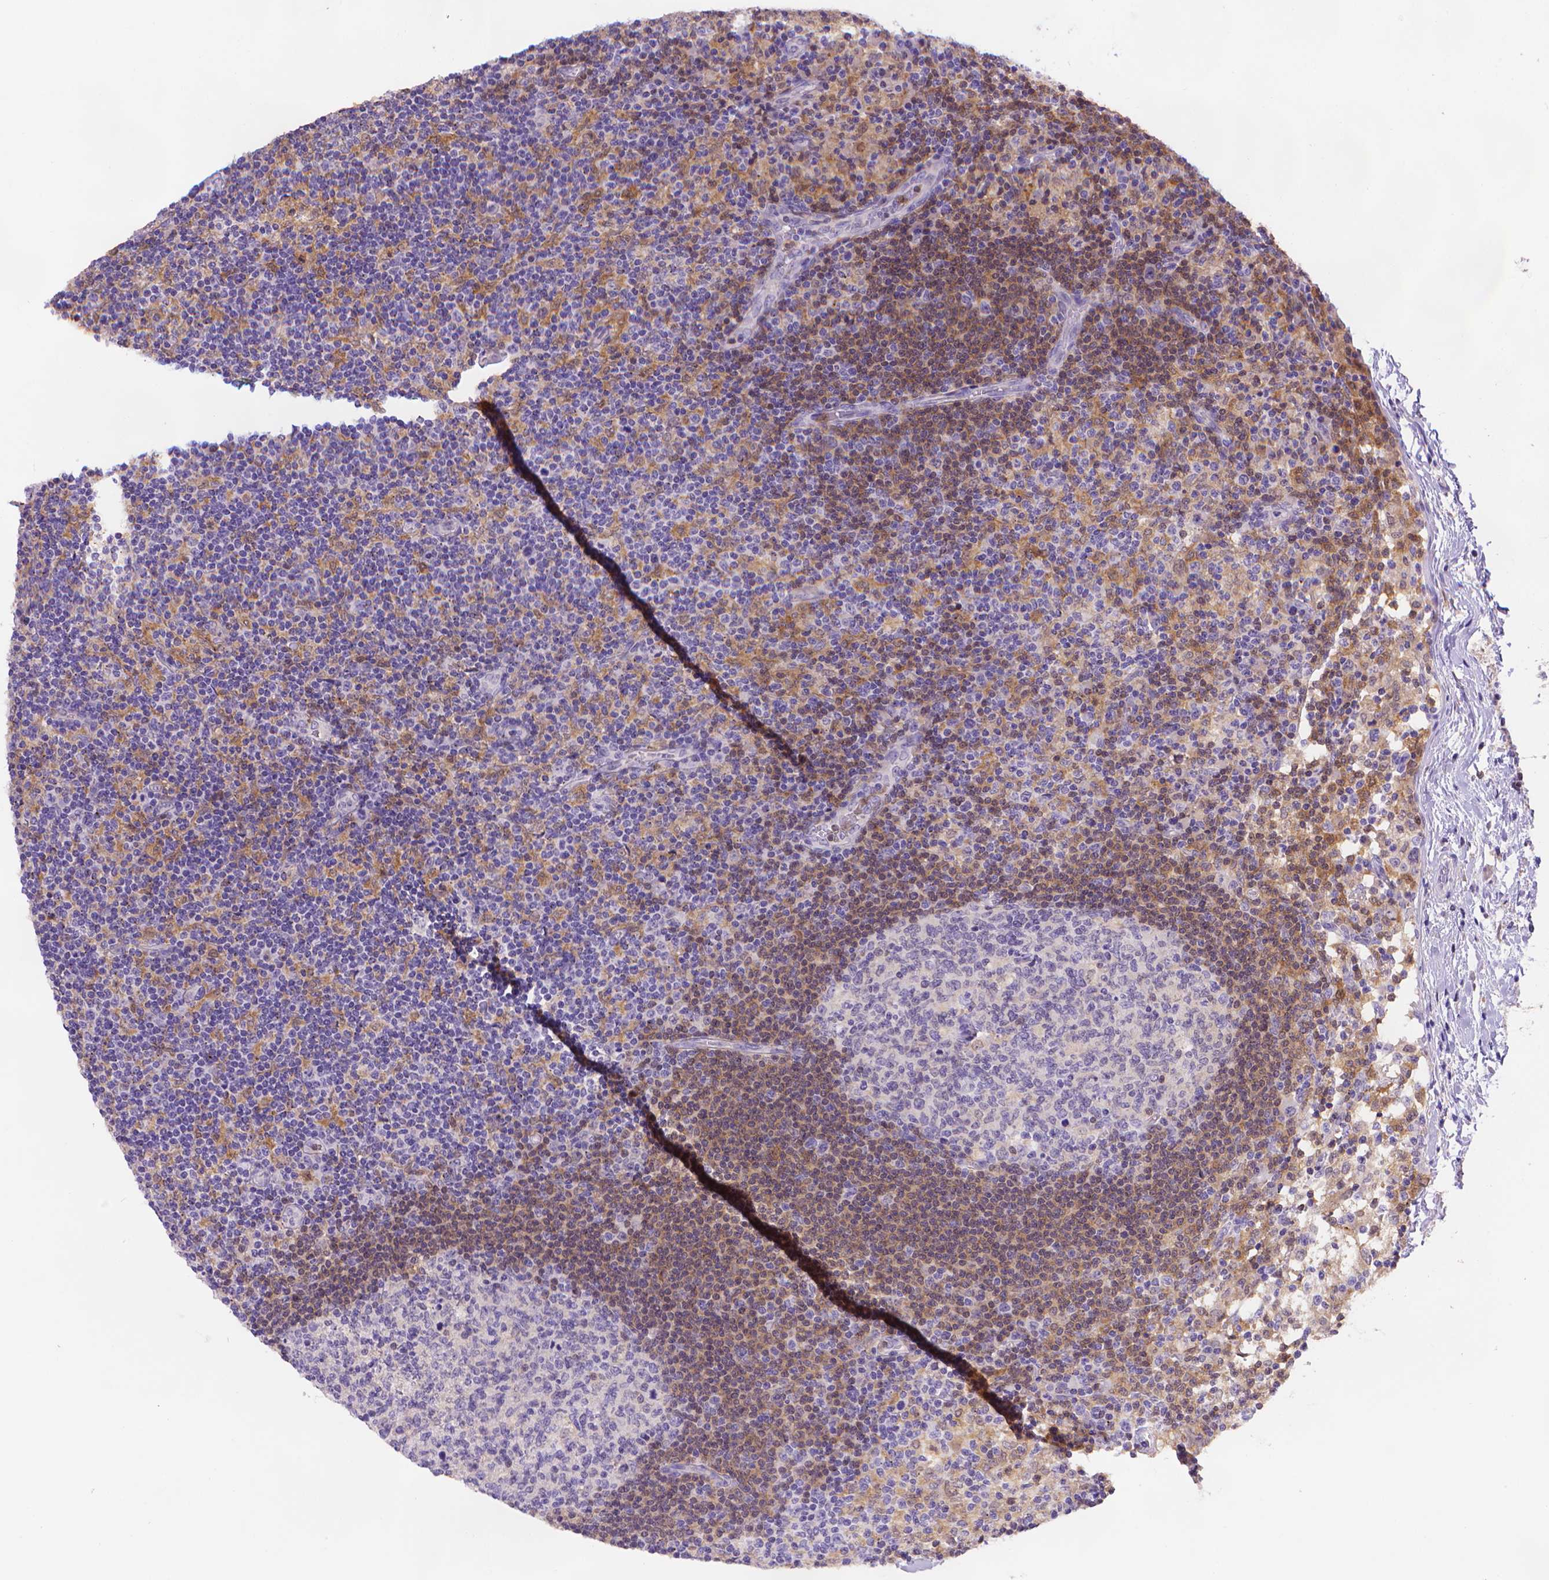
{"staining": {"intensity": "negative", "quantity": "none", "location": "none"}, "tissue": "lymph node", "cell_type": "Germinal center cells", "image_type": "normal", "snomed": [{"axis": "morphology", "description": "Normal tissue, NOS"}, {"axis": "topography", "description": "Lymph node"}], "caption": "The immunohistochemistry (IHC) micrograph has no significant staining in germinal center cells of lymph node. (Immunohistochemistry (ihc), brightfield microscopy, high magnification).", "gene": "FGD2", "patient": {"sex": "female", "age": 72}}